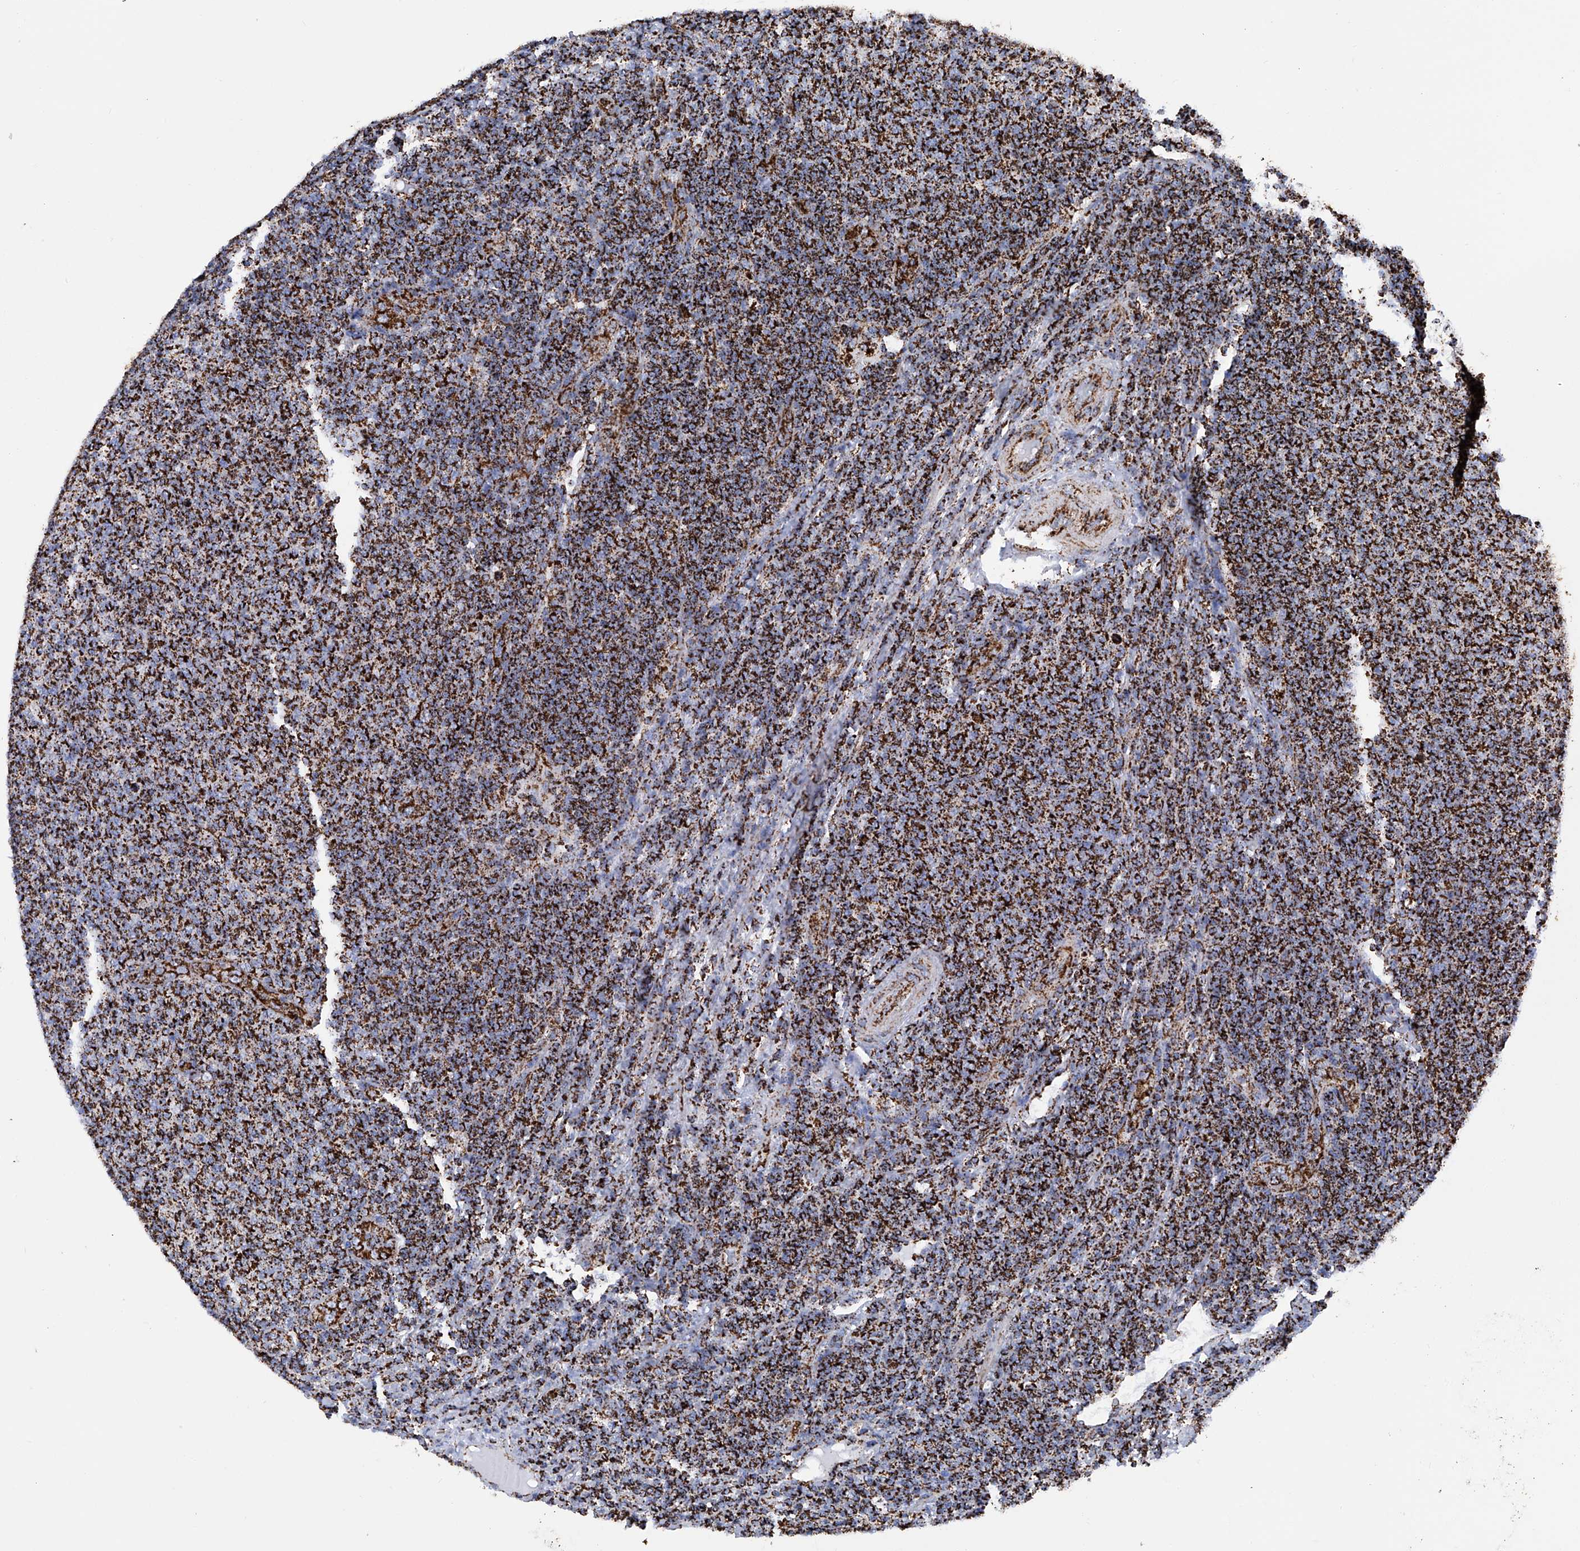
{"staining": {"intensity": "strong", "quantity": ">75%", "location": "cytoplasmic/membranous"}, "tissue": "lymphoma", "cell_type": "Tumor cells", "image_type": "cancer", "snomed": [{"axis": "morphology", "description": "Malignant lymphoma, non-Hodgkin's type, Low grade"}, {"axis": "topography", "description": "Lymph node"}], "caption": "Human malignant lymphoma, non-Hodgkin's type (low-grade) stained with a protein marker demonstrates strong staining in tumor cells.", "gene": "ATP5PF", "patient": {"sex": "male", "age": 66}}